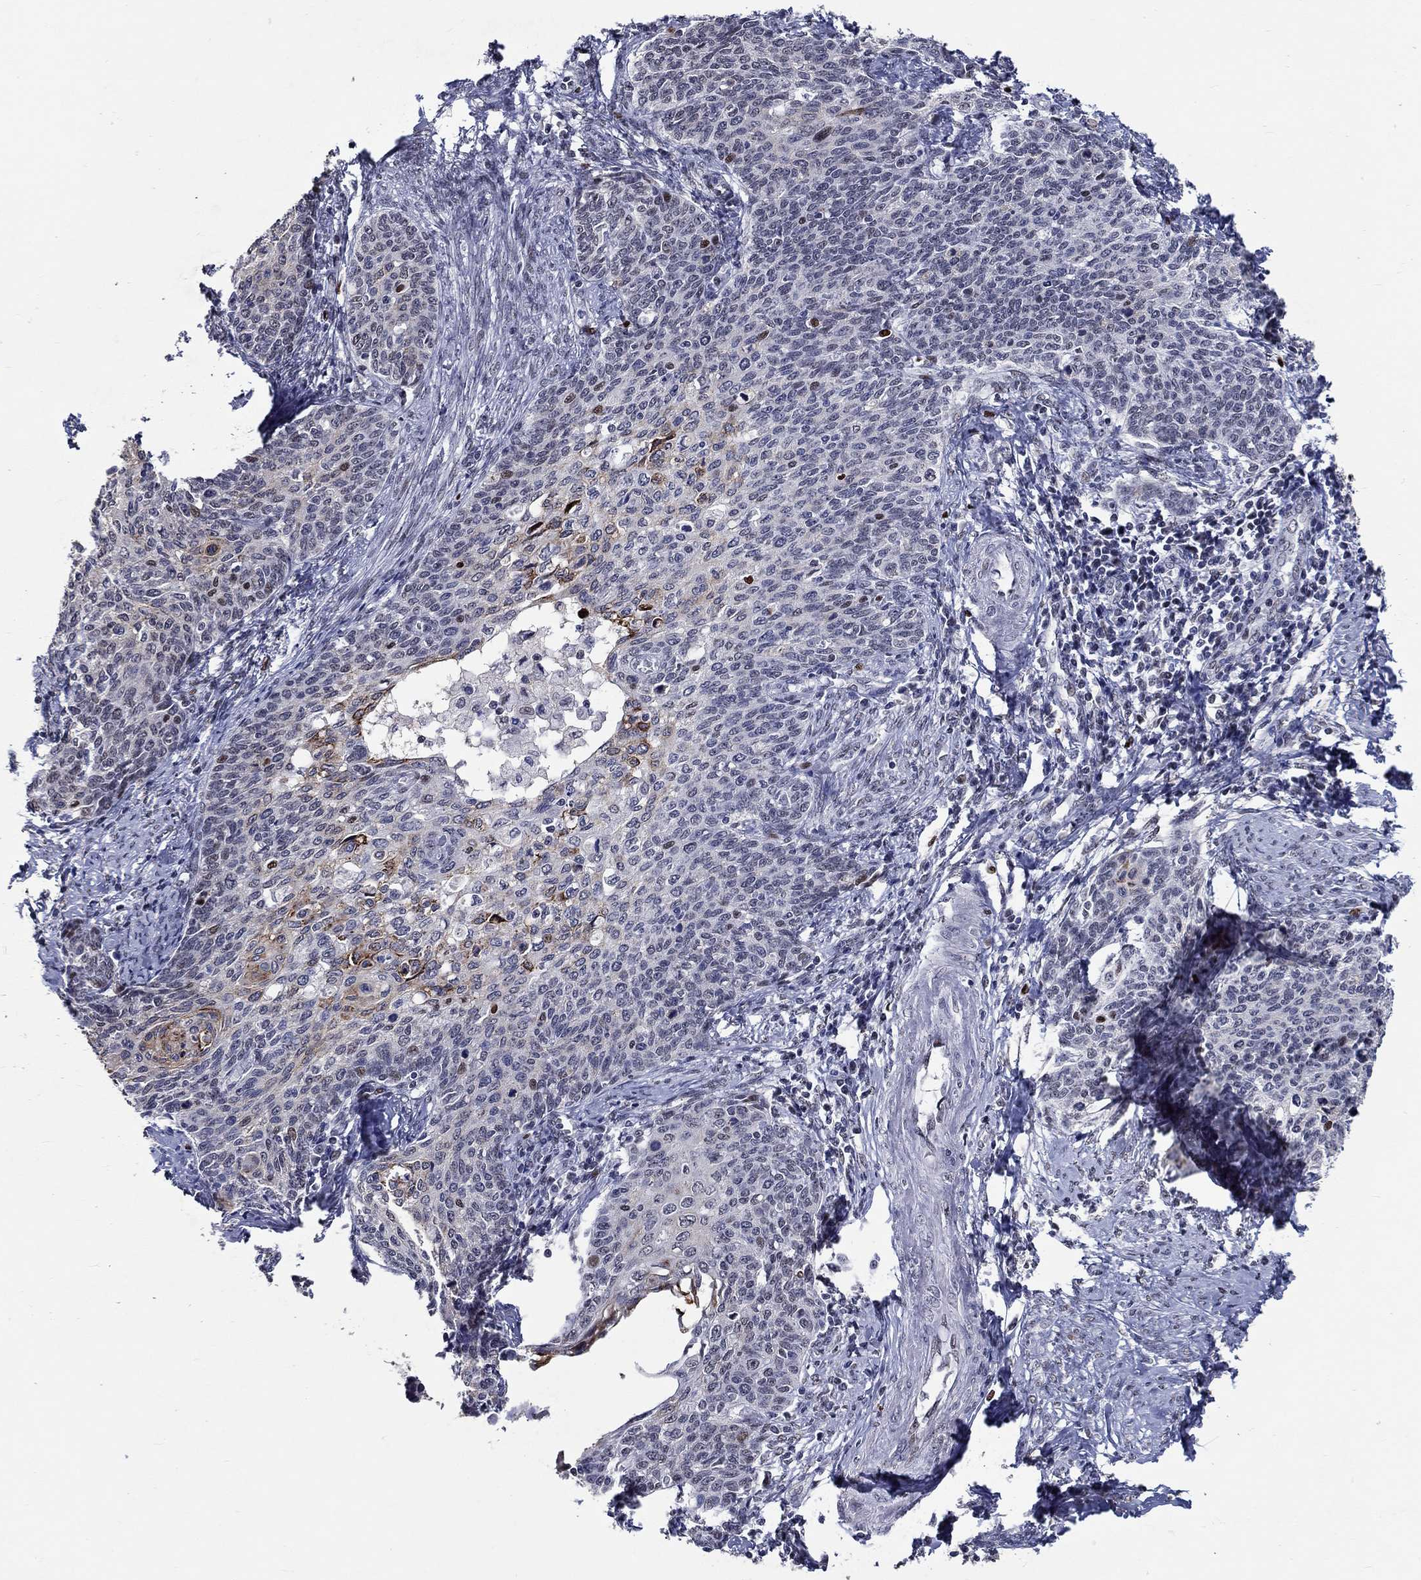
{"staining": {"intensity": "moderate", "quantity": "<25%", "location": "cytoplasmic/membranous"}, "tissue": "cervical cancer", "cell_type": "Tumor cells", "image_type": "cancer", "snomed": [{"axis": "morphology", "description": "Normal tissue, NOS"}, {"axis": "morphology", "description": "Squamous cell carcinoma, NOS"}, {"axis": "topography", "description": "Cervix"}], "caption": "Immunohistochemical staining of squamous cell carcinoma (cervical) displays moderate cytoplasmic/membranous protein expression in approximately <25% of tumor cells.", "gene": "GATA2", "patient": {"sex": "female", "age": 39}}